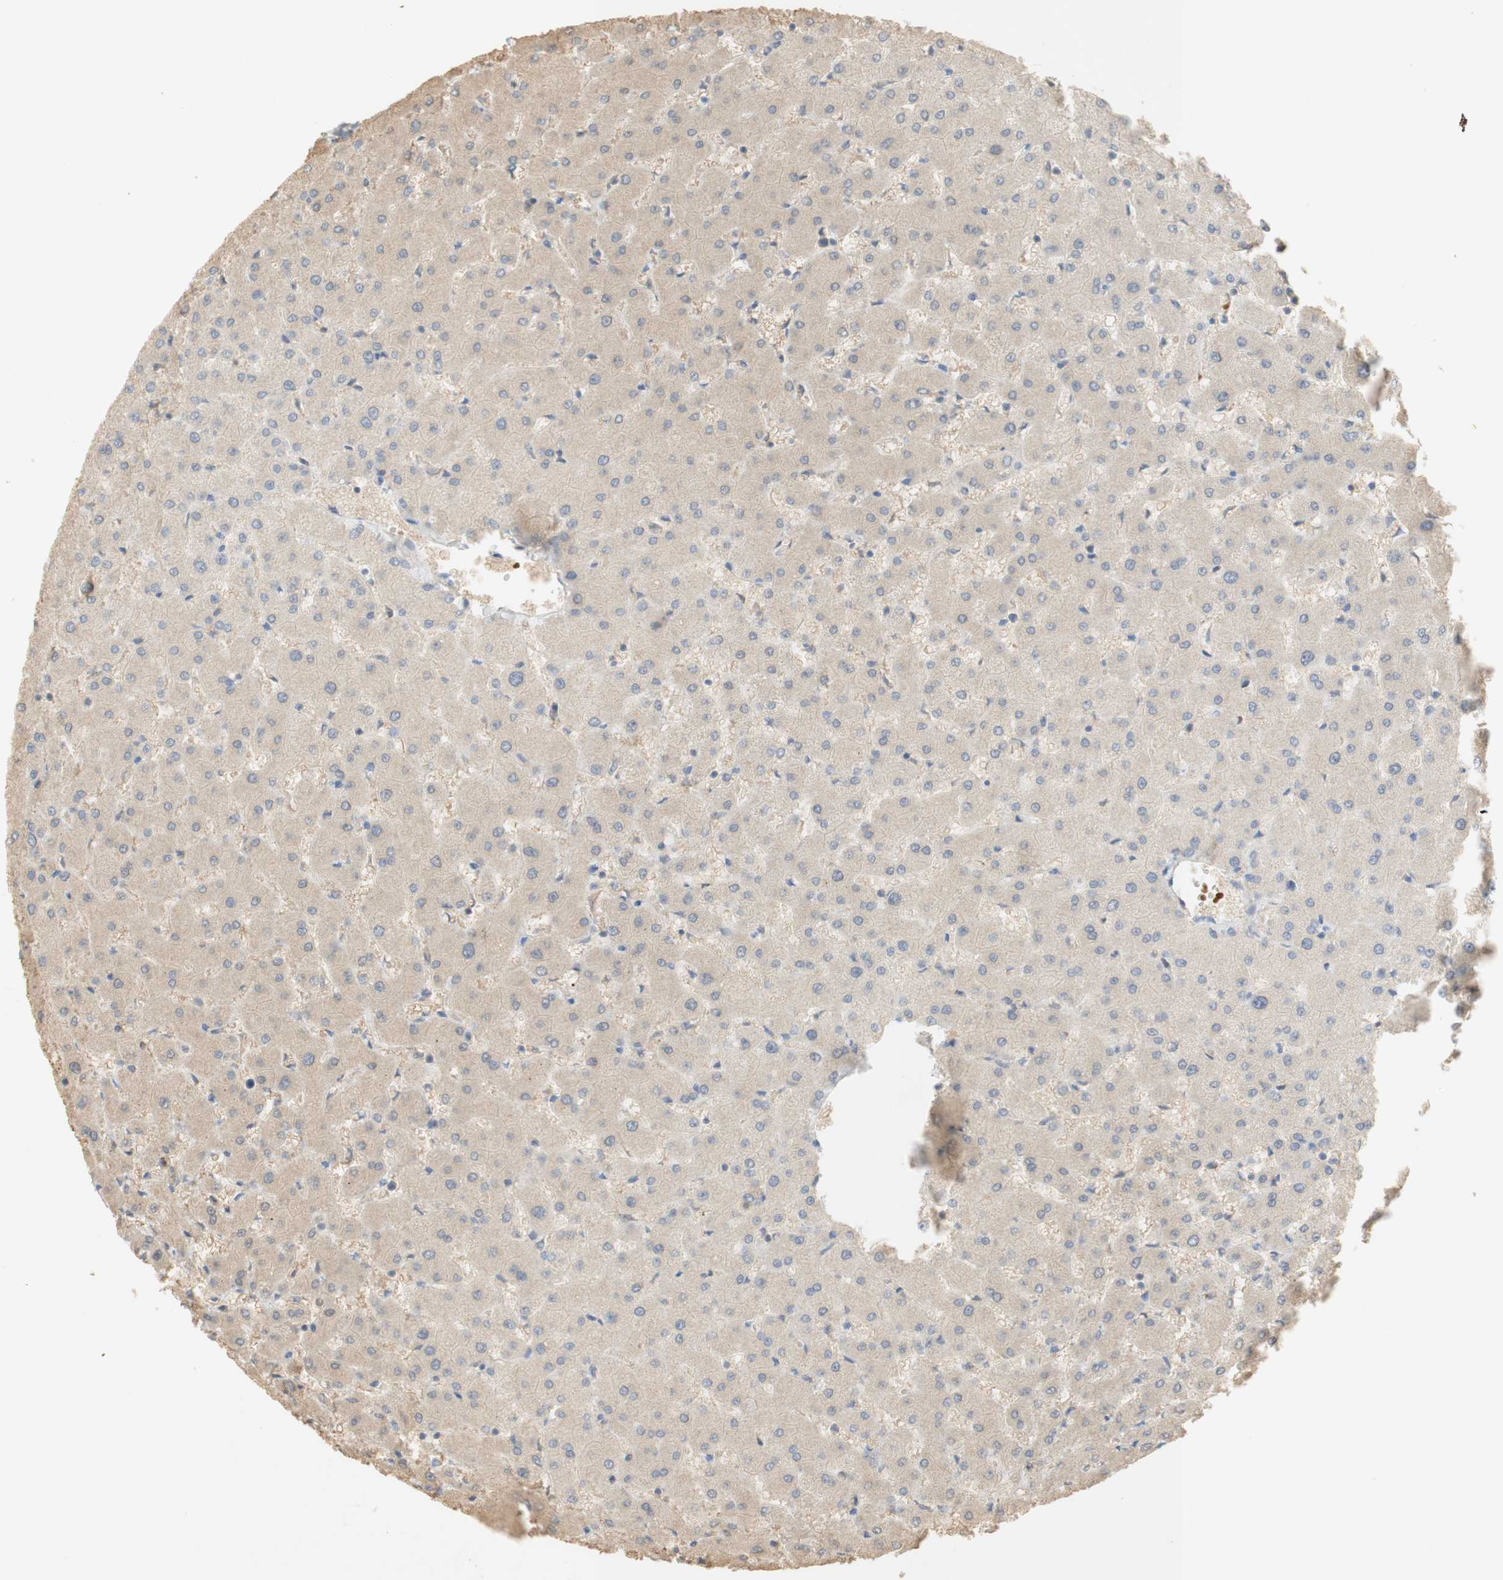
{"staining": {"intensity": "weak", "quantity": "<25%", "location": "cytoplasmic/membranous"}, "tissue": "liver", "cell_type": "Cholangiocytes", "image_type": "normal", "snomed": [{"axis": "morphology", "description": "Normal tissue, NOS"}, {"axis": "topography", "description": "Liver"}], "caption": "The IHC photomicrograph has no significant expression in cholangiocytes of liver. (DAB (3,3'-diaminobenzidine) immunohistochemistry visualized using brightfield microscopy, high magnification).", "gene": "EPO", "patient": {"sex": "female", "age": 63}}